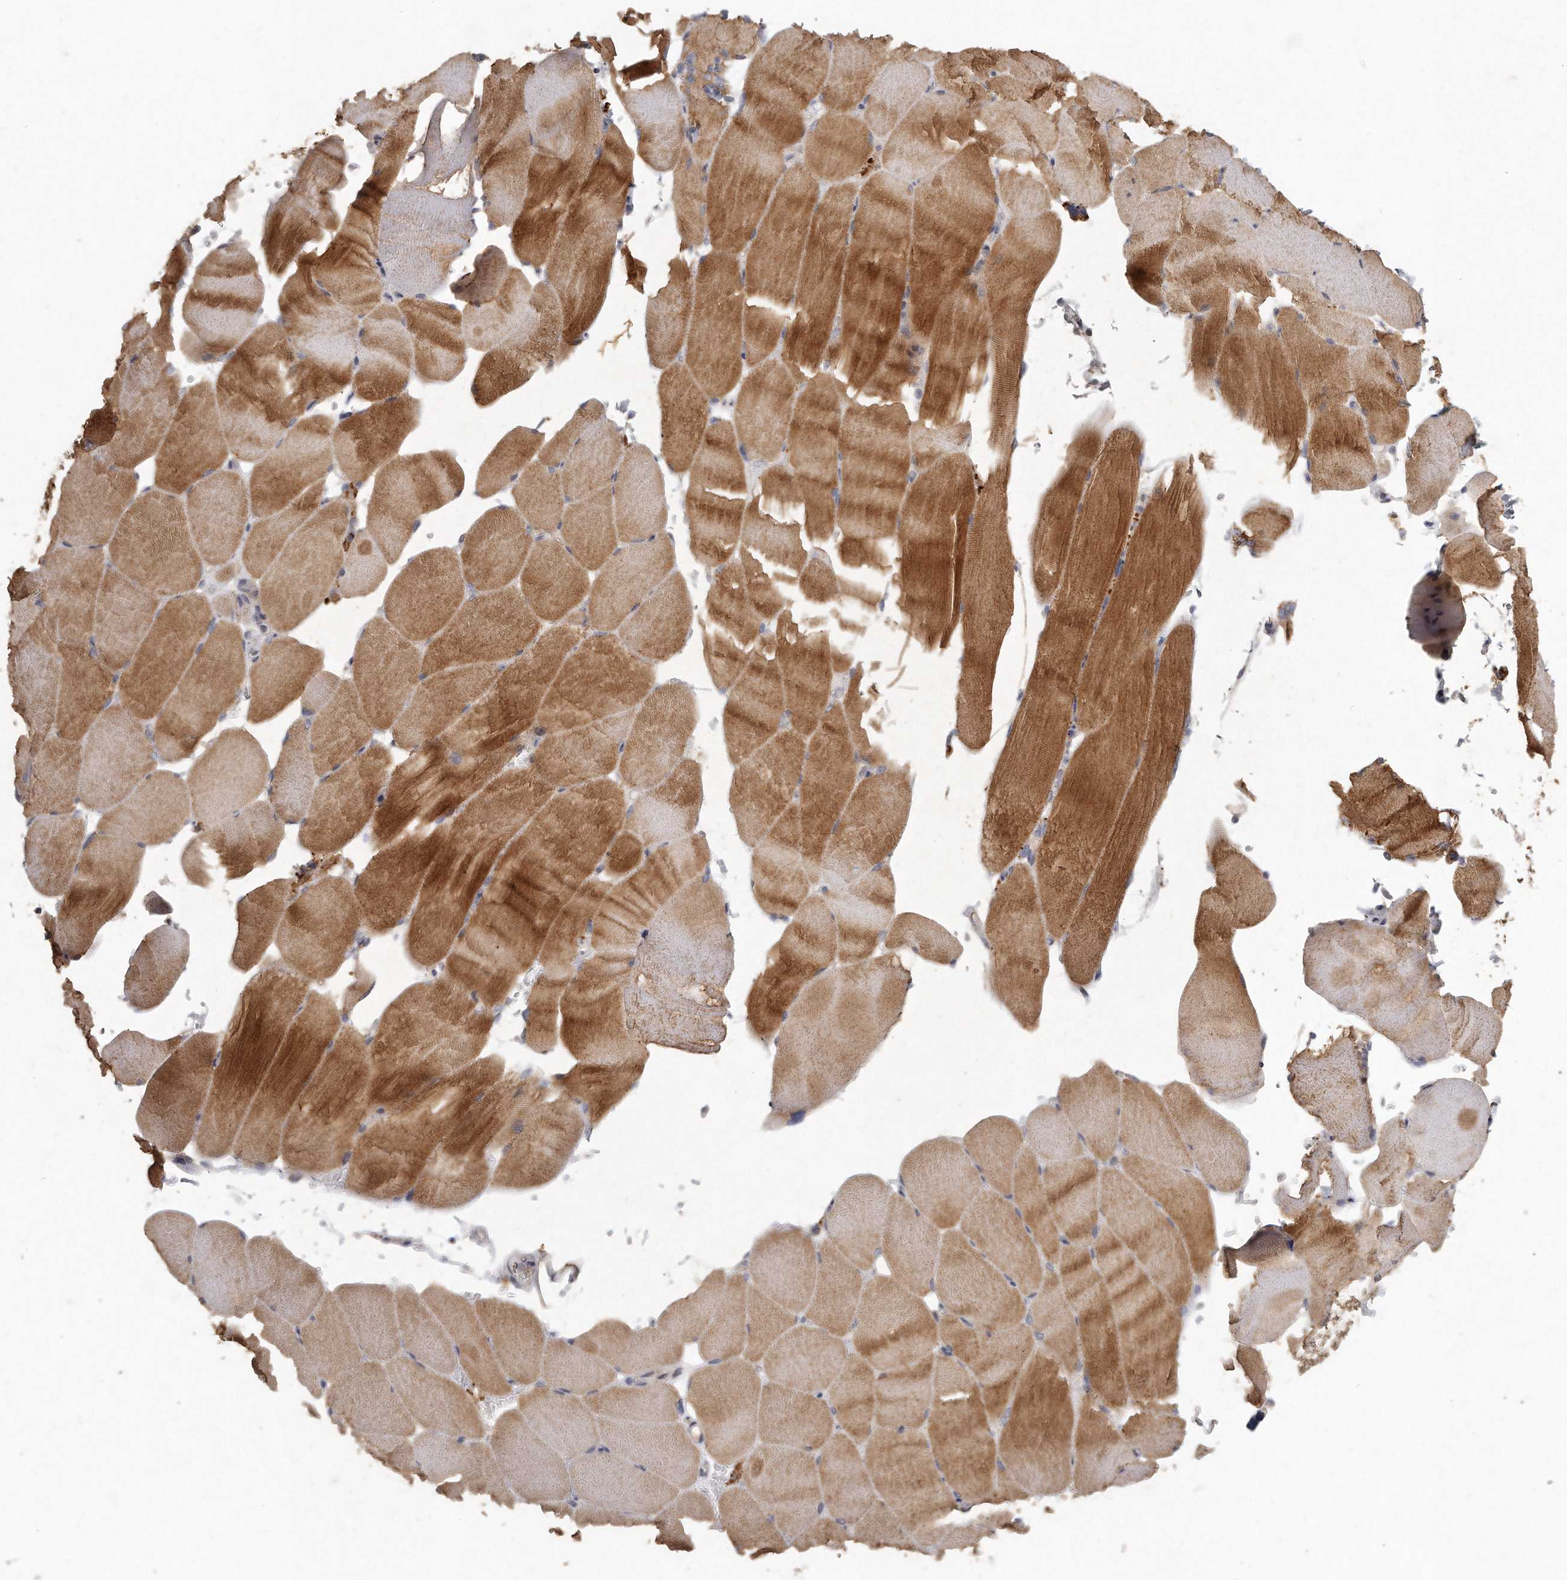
{"staining": {"intensity": "moderate", "quantity": "25%-75%", "location": "cytoplasmic/membranous"}, "tissue": "skeletal muscle", "cell_type": "Myocytes", "image_type": "normal", "snomed": [{"axis": "morphology", "description": "Normal tissue, NOS"}, {"axis": "topography", "description": "Skeletal muscle"}, {"axis": "topography", "description": "Parathyroid gland"}], "caption": "Immunohistochemistry (DAB) staining of normal skeletal muscle reveals moderate cytoplasmic/membranous protein positivity in about 25%-75% of myocytes.", "gene": "LGALS8", "patient": {"sex": "female", "age": 37}}